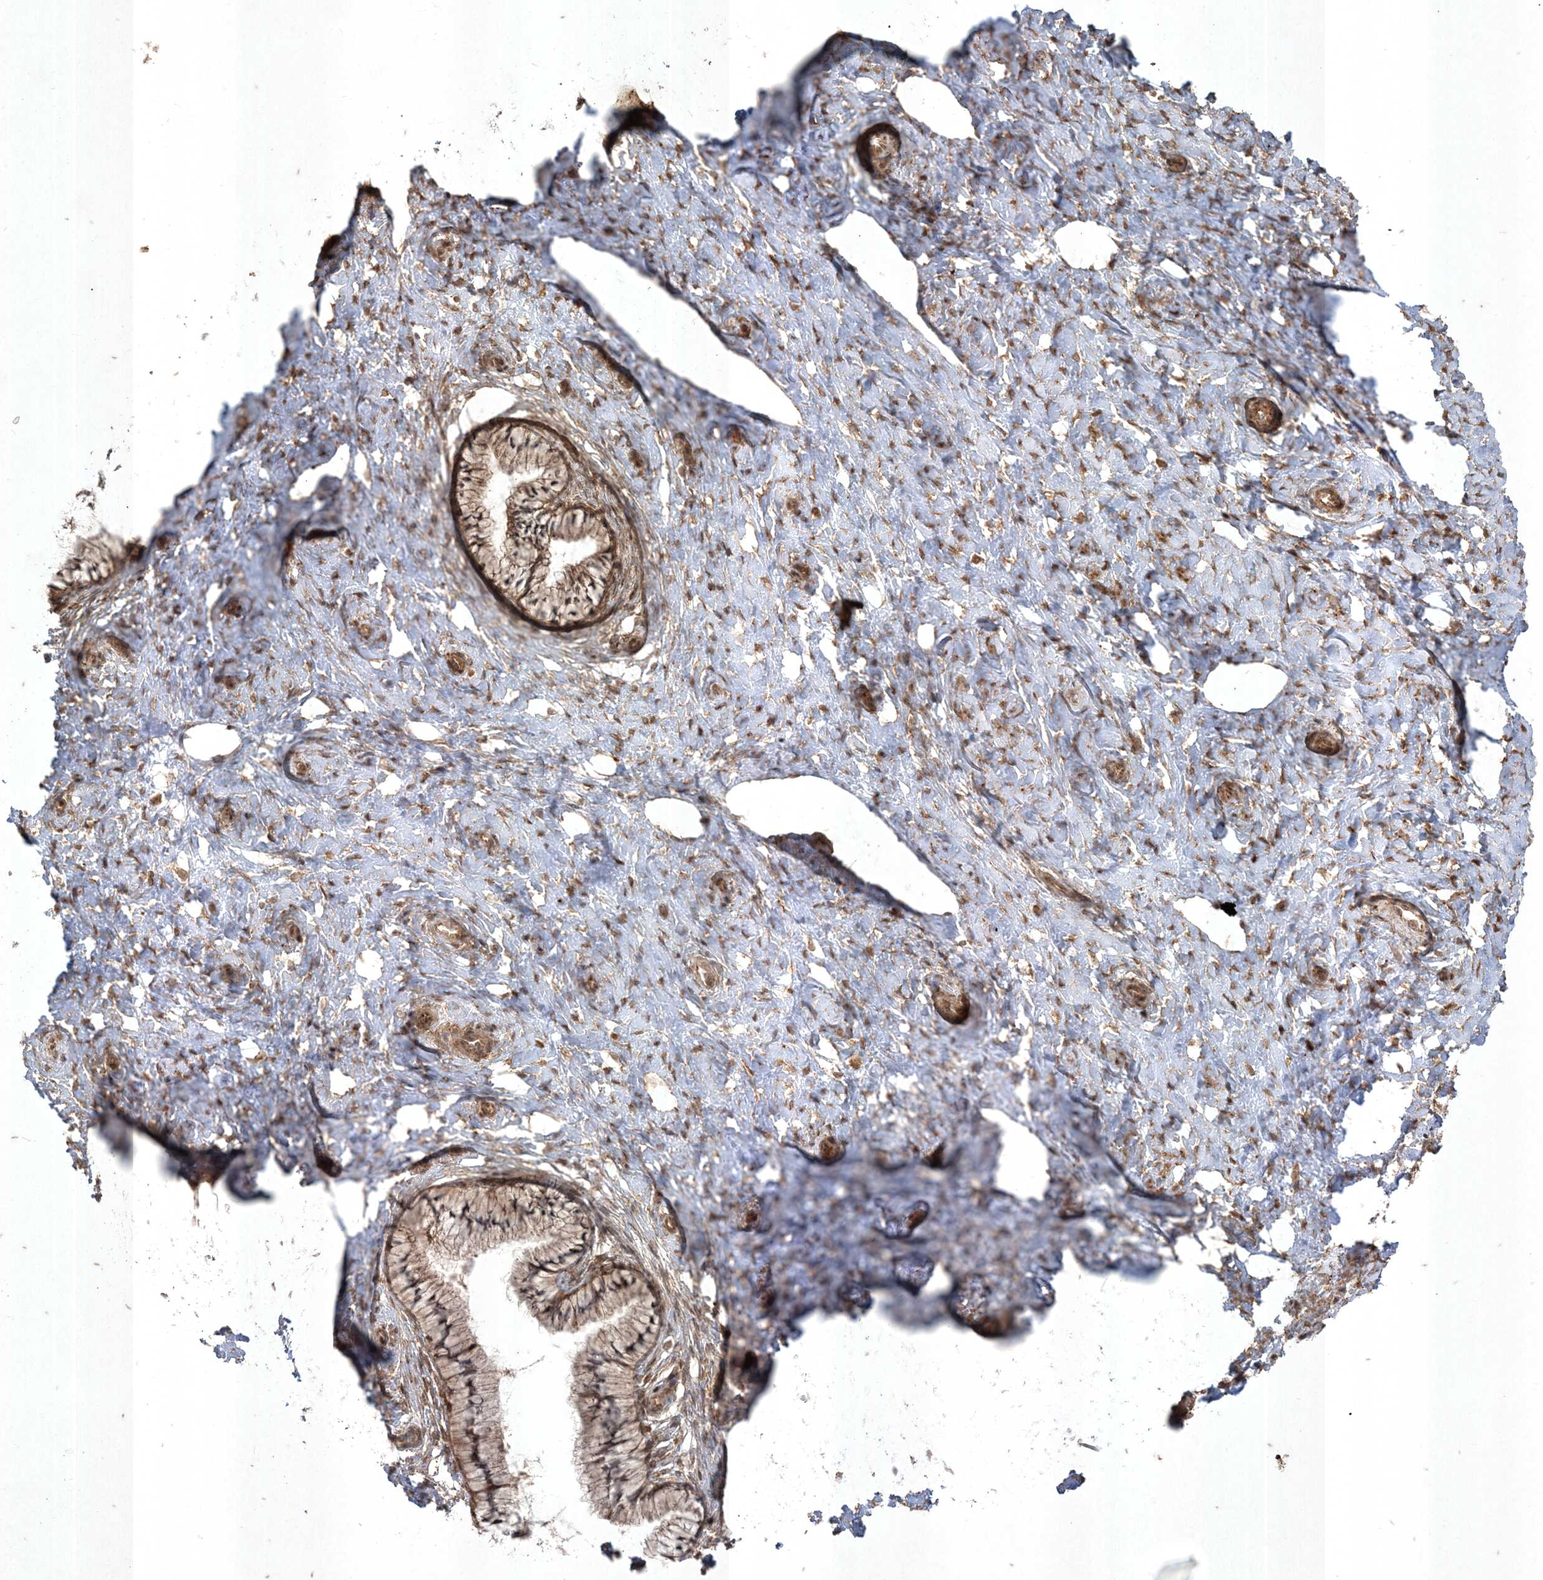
{"staining": {"intensity": "moderate", "quantity": ">75%", "location": "cytoplasmic/membranous"}, "tissue": "cervix", "cell_type": "Glandular cells", "image_type": "normal", "snomed": [{"axis": "morphology", "description": "Normal tissue, NOS"}, {"axis": "topography", "description": "Cervix"}], "caption": "Unremarkable cervix was stained to show a protein in brown. There is medium levels of moderate cytoplasmic/membranous staining in about >75% of glandular cells.", "gene": "RRAS", "patient": {"sex": "female", "age": 36}}